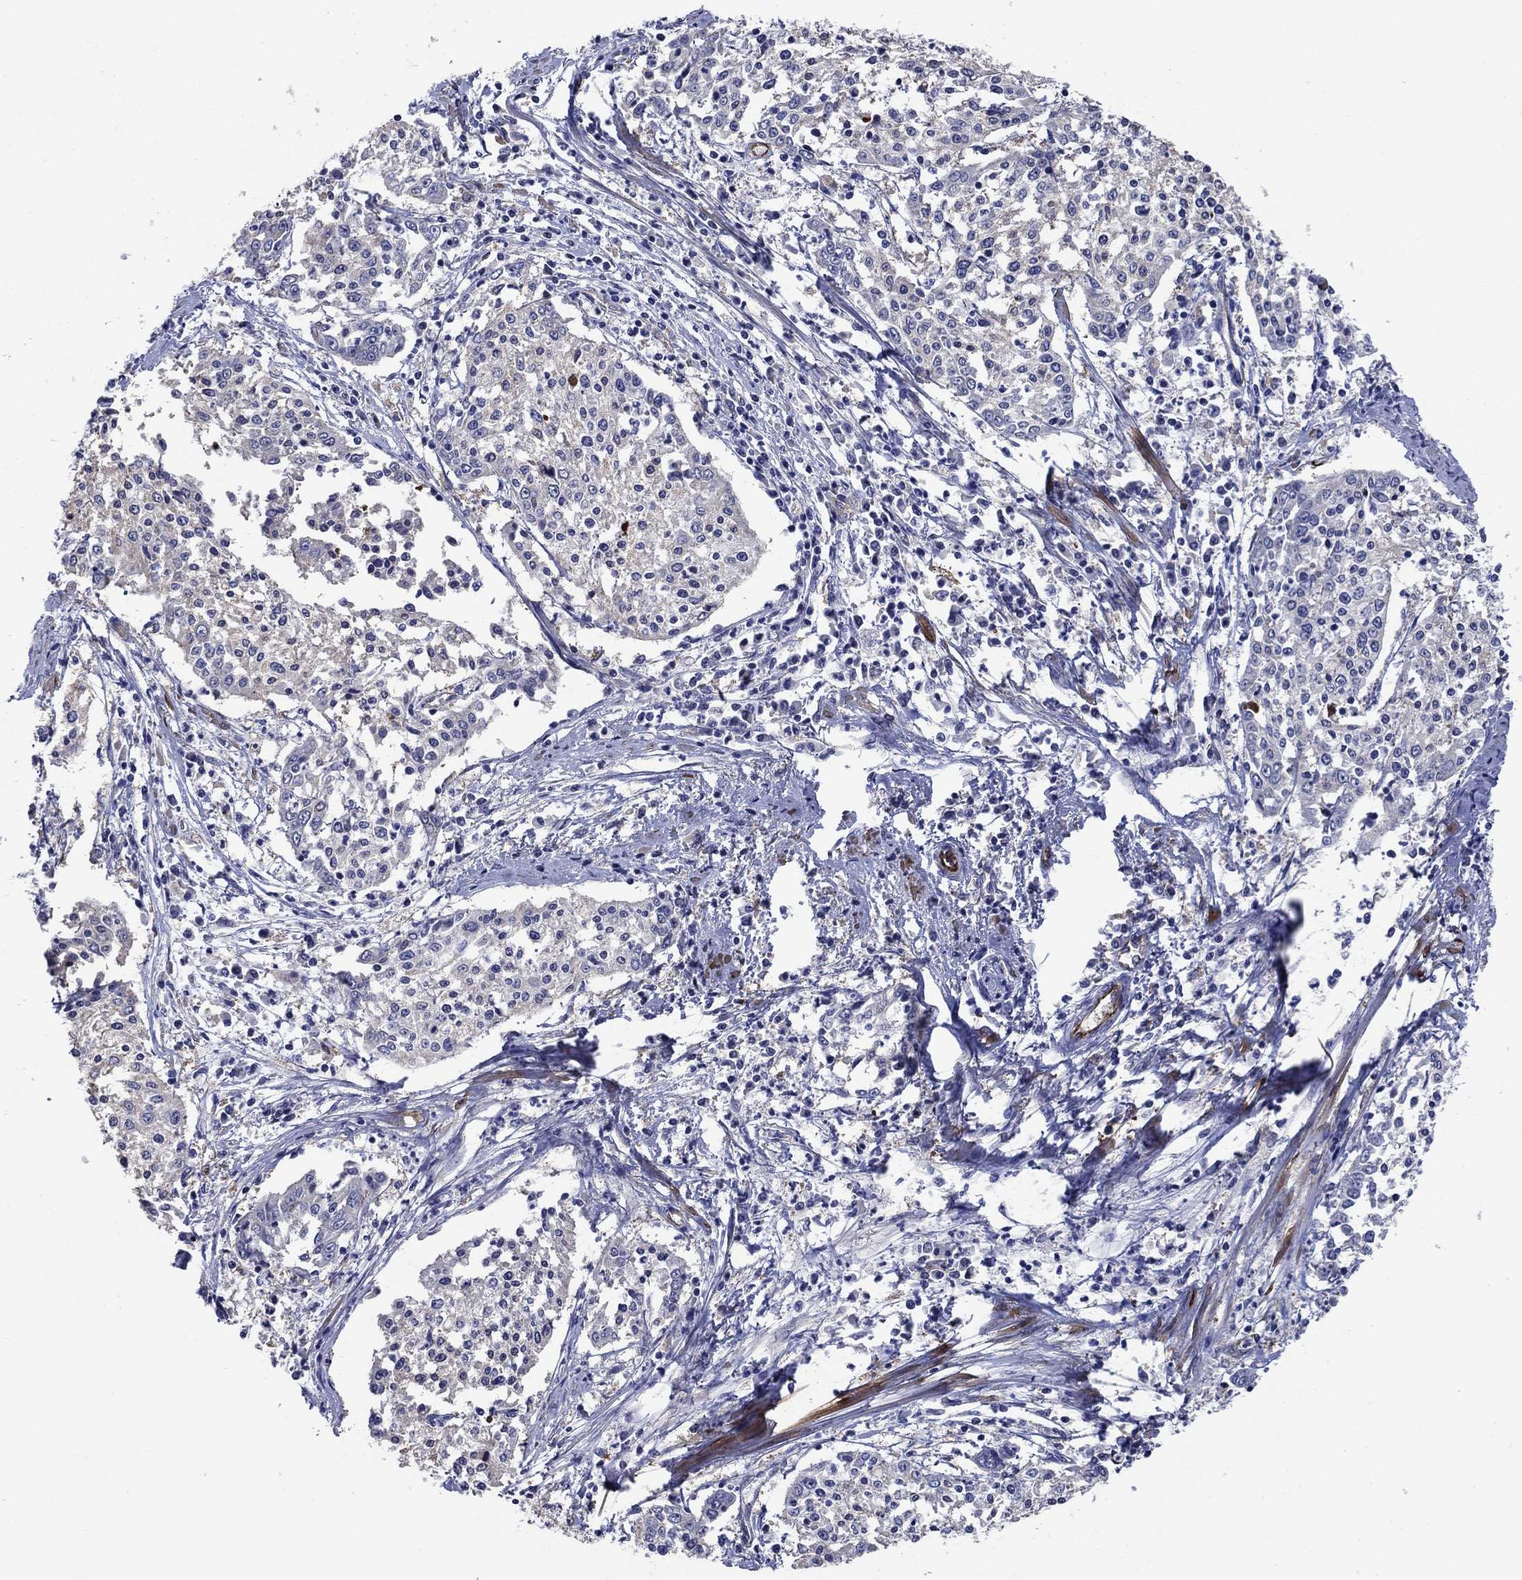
{"staining": {"intensity": "negative", "quantity": "none", "location": "none"}, "tissue": "cervical cancer", "cell_type": "Tumor cells", "image_type": "cancer", "snomed": [{"axis": "morphology", "description": "Squamous cell carcinoma, NOS"}, {"axis": "topography", "description": "Cervix"}], "caption": "Histopathology image shows no protein staining in tumor cells of cervical cancer tissue.", "gene": "FLNC", "patient": {"sex": "female", "age": 41}}